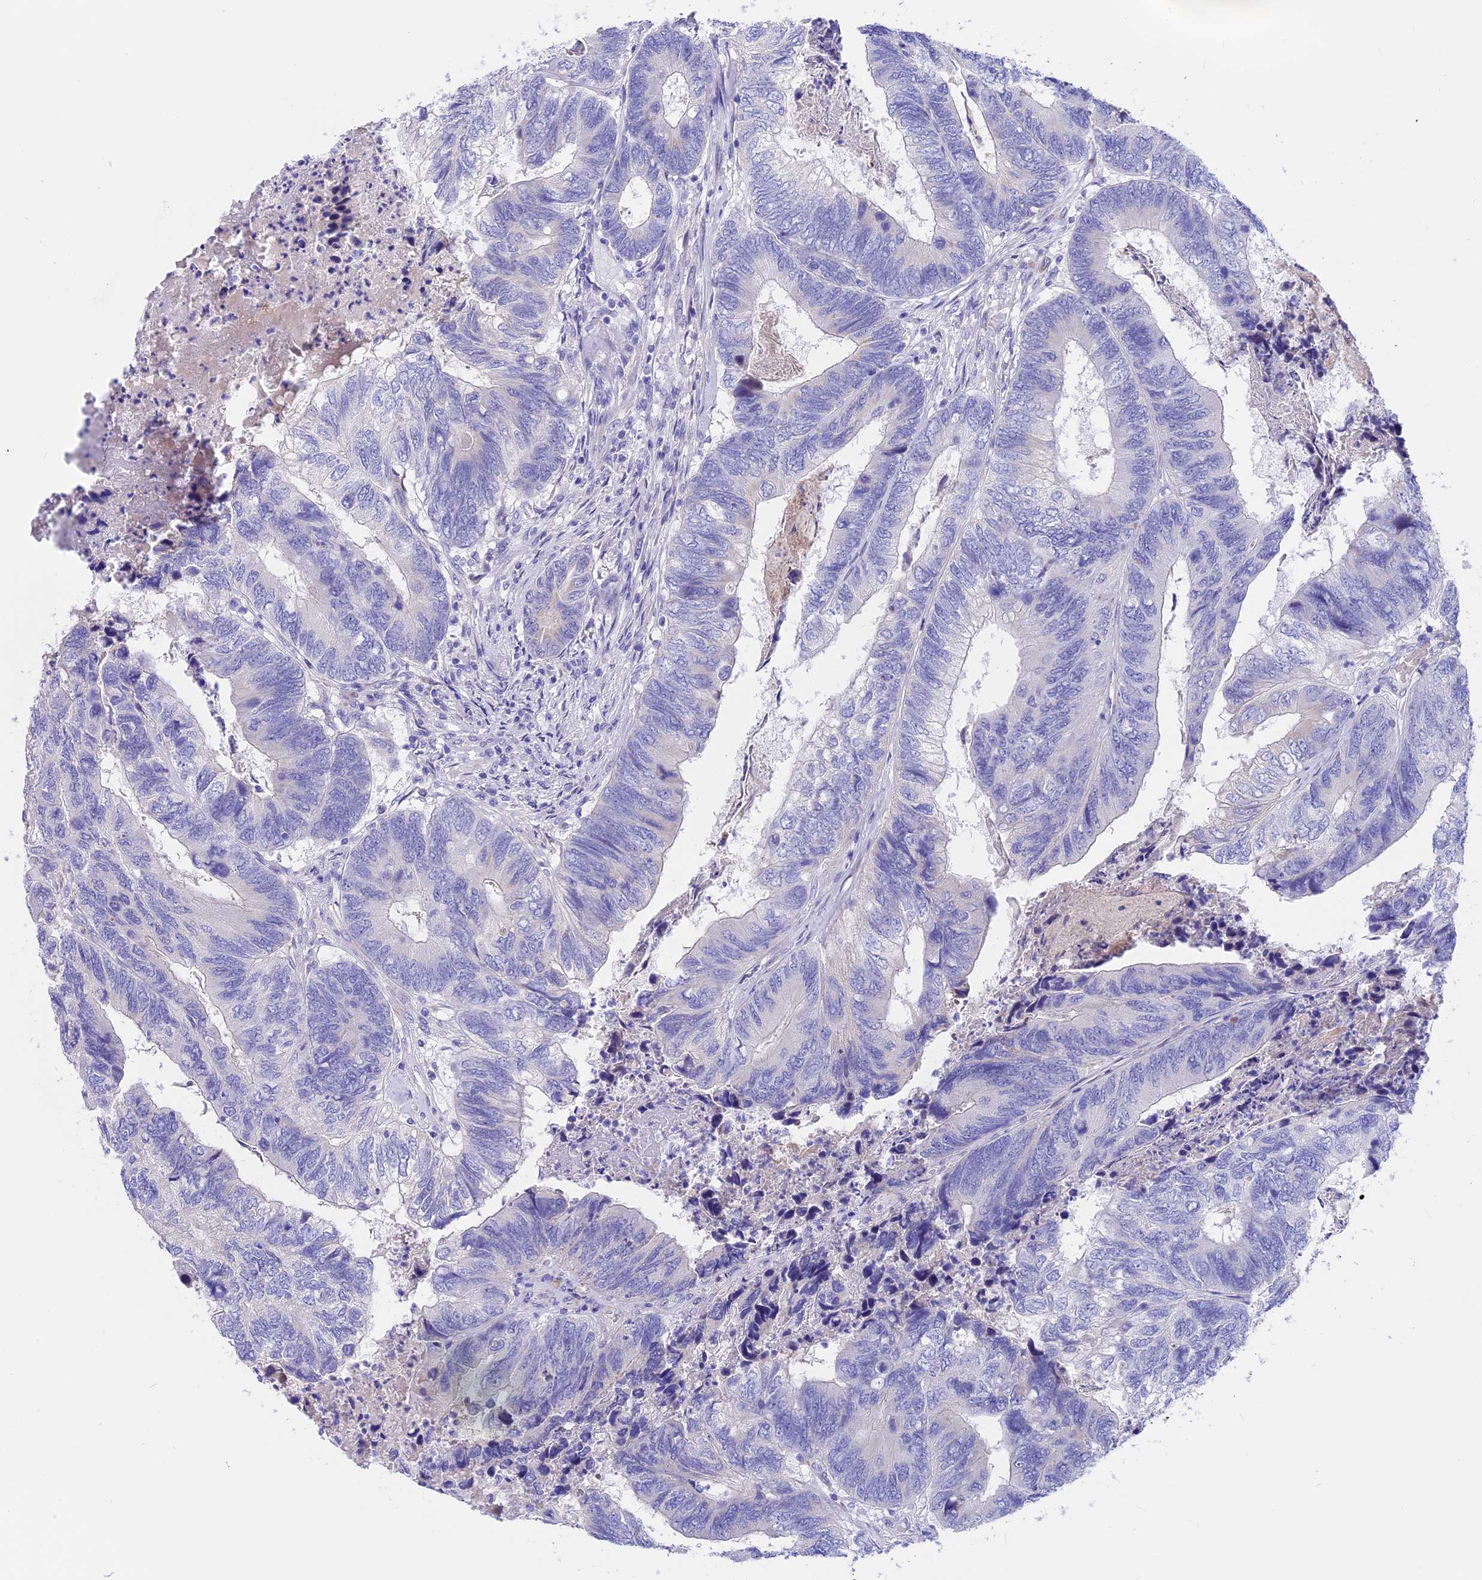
{"staining": {"intensity": "negative", "quantity": "none", "location": "none"}, "tissue": "colorectal cancer", "cell_type": "Tumor cells", "image_type": "cancer", "snomed": [{"axis": "morphology", "description": "Adenocarcinoma, NOS"}, {"axis": "topography", "description": "Colon"}], "caption": "IHC photomicrograph of colorectal adenocarcinoma stained for a protein (brown), which reveals no staining in tumor cells.", "gene": "TMEM138", "patient": {"sex": "female", "age": 67}}